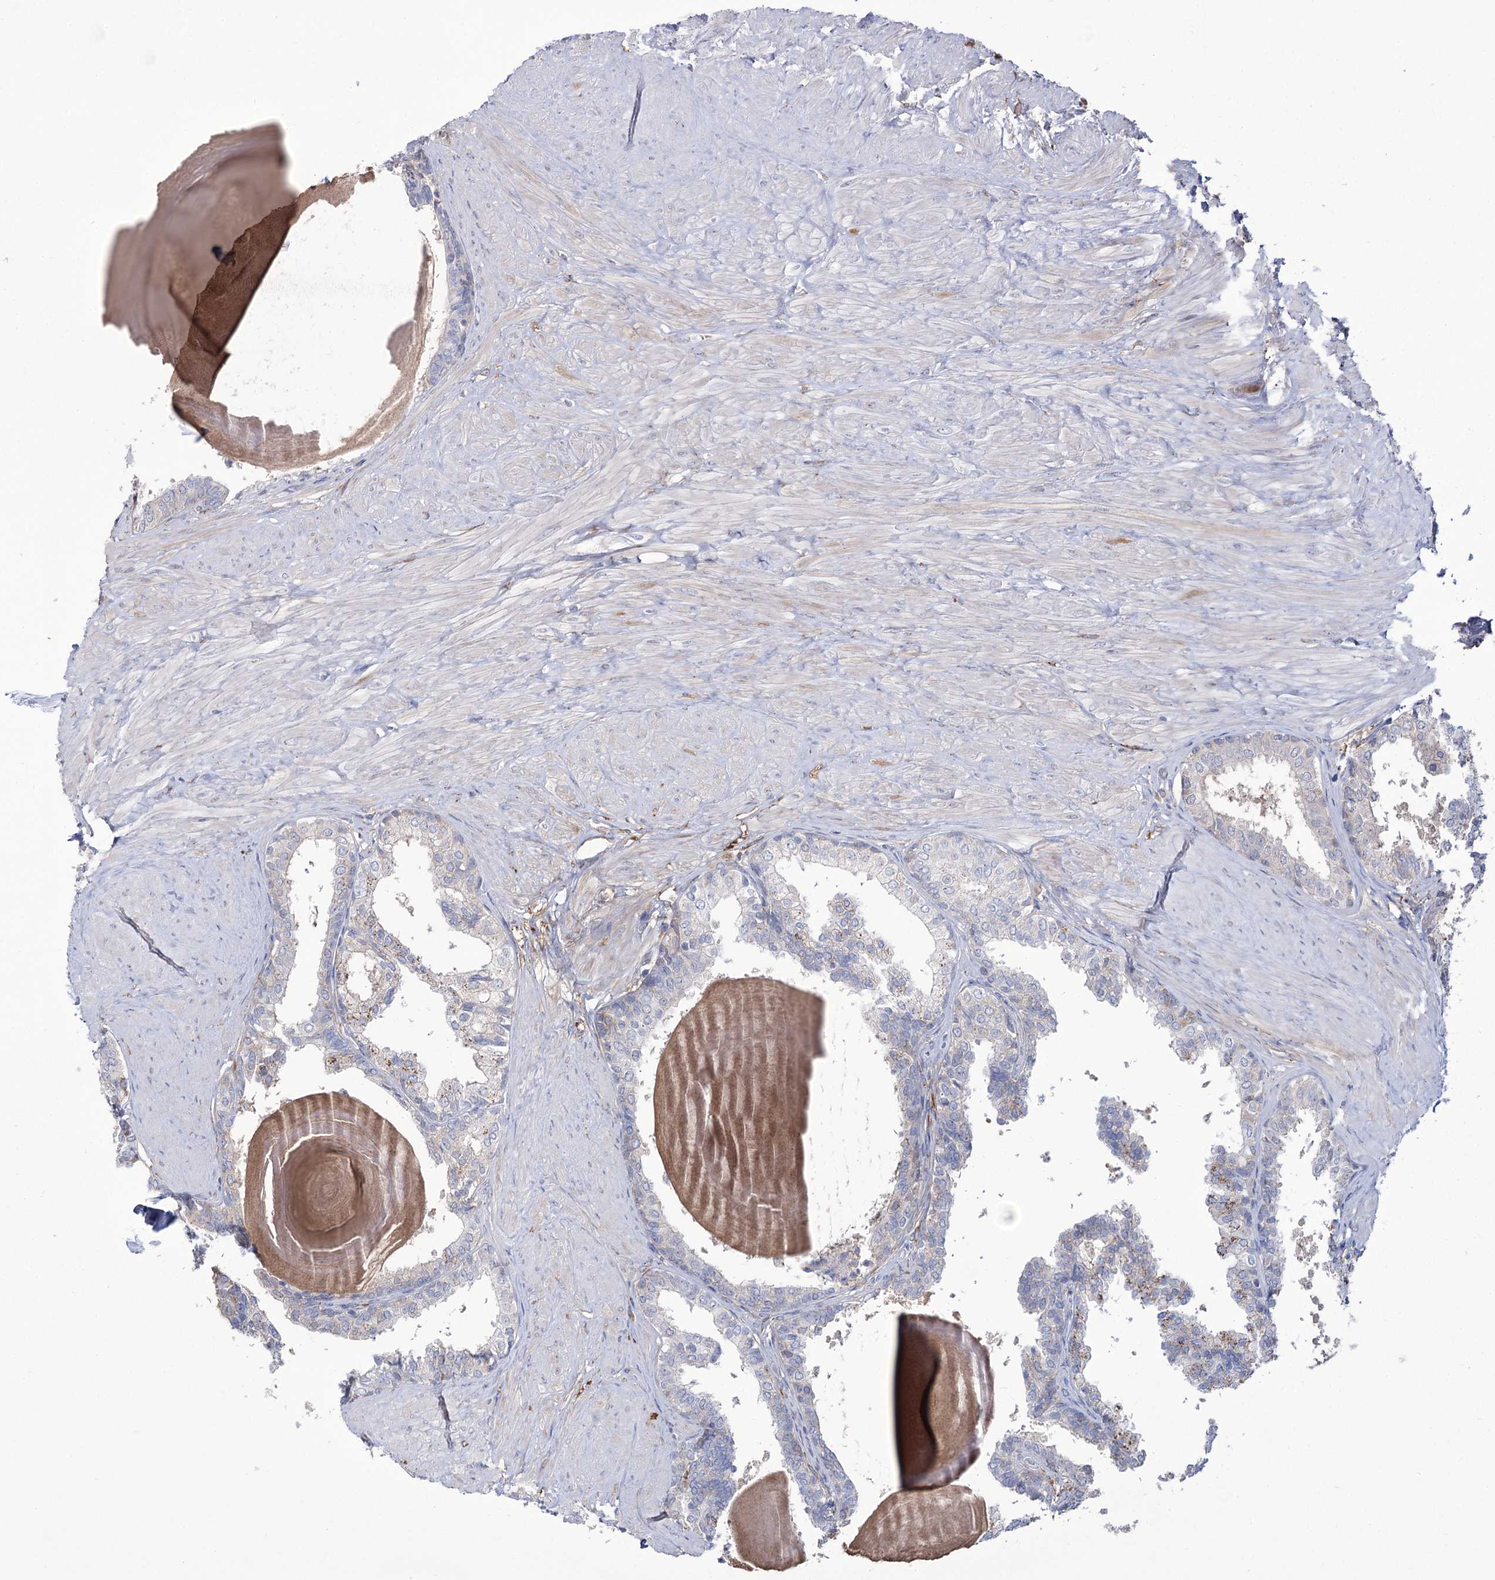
{"staining": {"intensity": "moderate", "quantity": "<25%", "location": "cytoplasmic/membranous"}, "tissue": "prostate", "cell_type": "Glandular cells", "image_type": "normal", "snomed": [{"axis": "morphology", "description": "Normal tissue, NOS"}, {"axis": "topography", "description": "Prostate"}], "caption": "Prostate was stained to show a protein in brown. There is low levels of moderate cytoplasmic/membranous expression in approximately <25% of glandular cells. (Brightfield microscopy of DAB IHC at high magnification).", "gene": "ZNF622", "patient": {"sex": "male", "age": 48}}